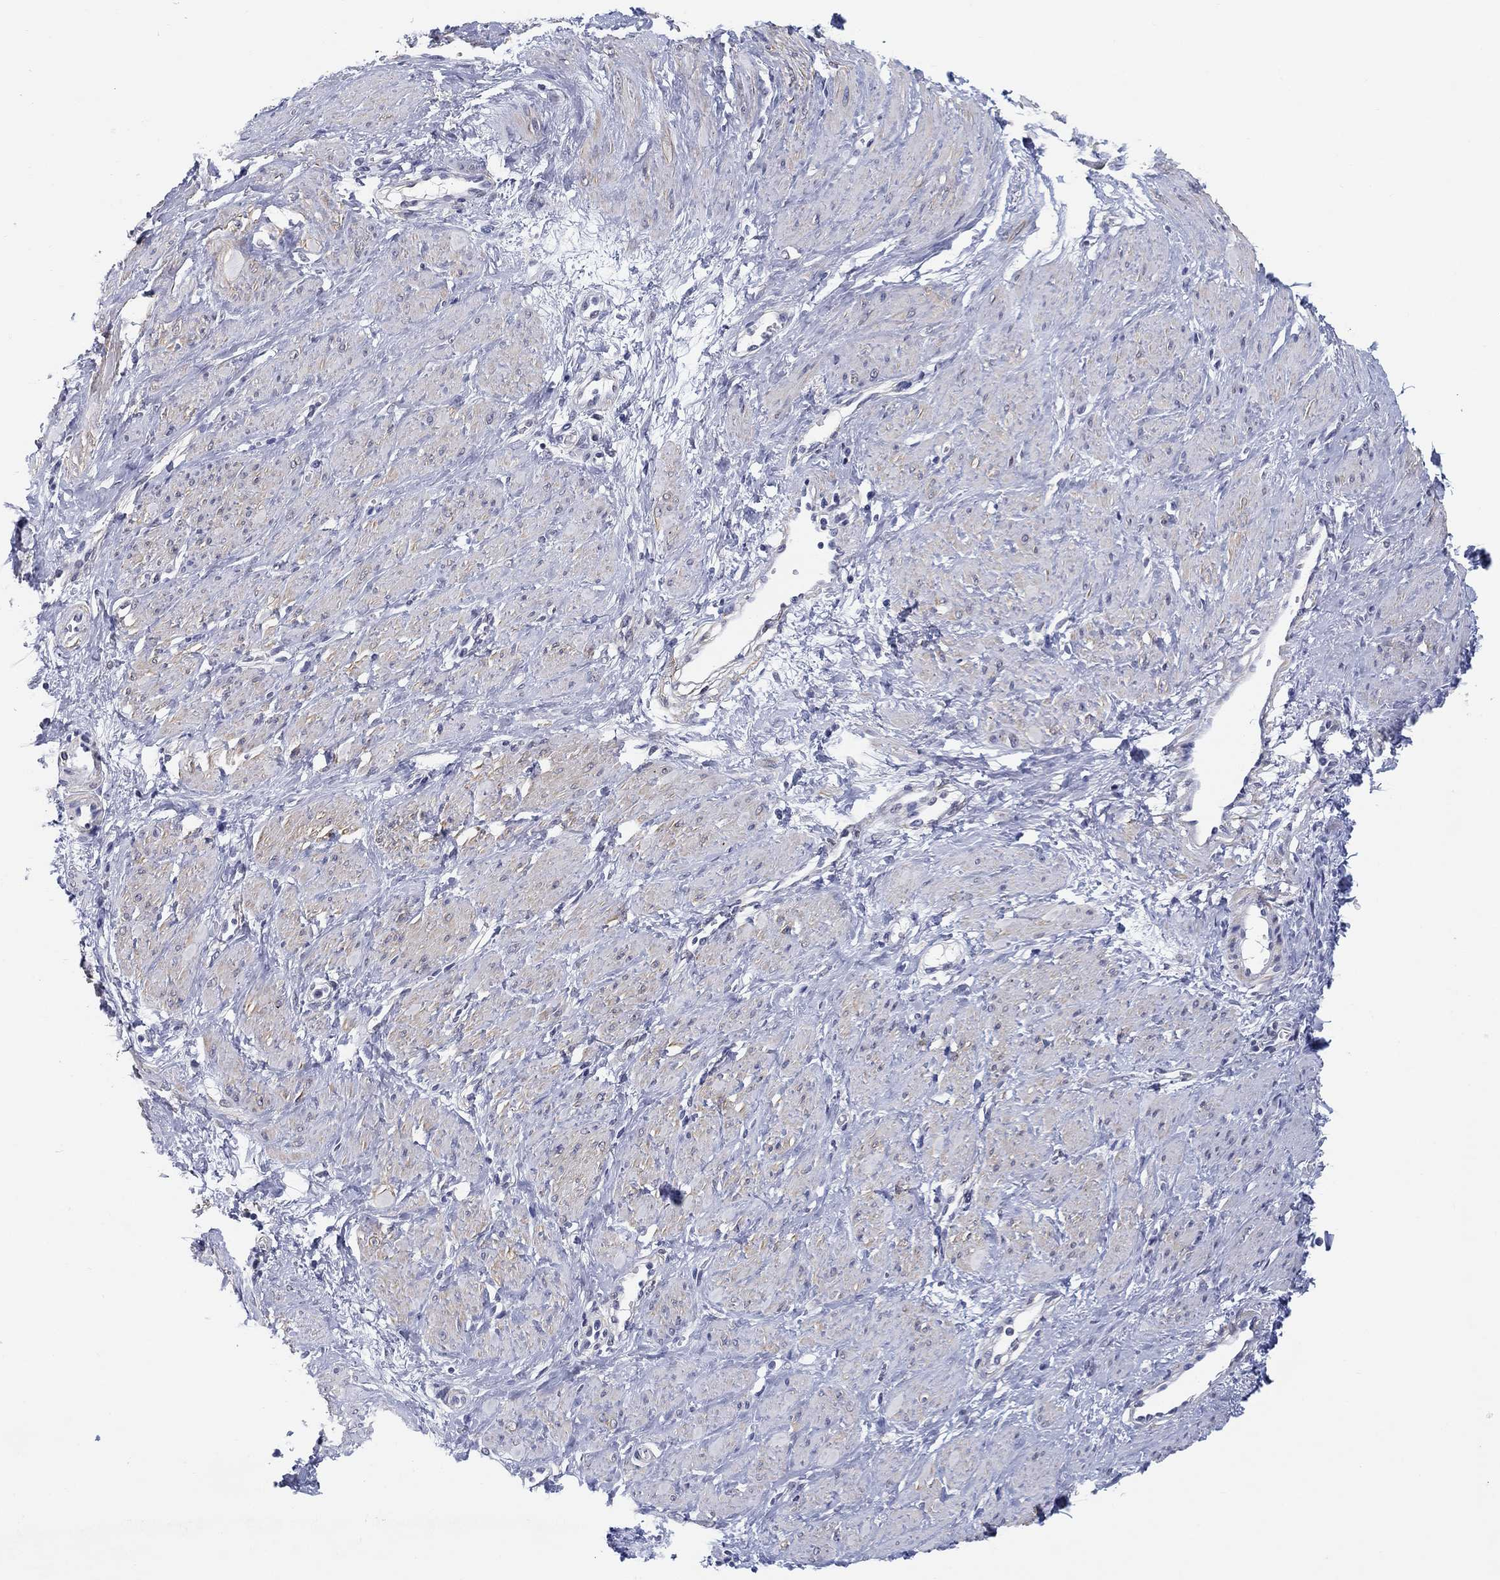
{"staining": {"intensity": "negative", "quantity": "none", "location": "none"}, "tissue": "smooth muscle", "cell_type": "Smooth muscle cells", "image_type": "normal", "snomed": [{"axis": "morphology", "description": "Normal tissue, NOS"}, {"axis": "topography", "description": "Smooth muscle"}, {"axis": "topography", "description": "Uterus"}], "caption": "A micrograph of smooth muscle stained for a protein exhibits no brown staining in smooth muscle cells. Brightfield microscopy of immunohistochemistry (IHC) stained with DAB (3,3'-diaminobenzidine) (brown) and hematoxylin (blue), captured at high magnification.", "gene": "OTUB2", "patient": {"sex": "female", "age": 39}}